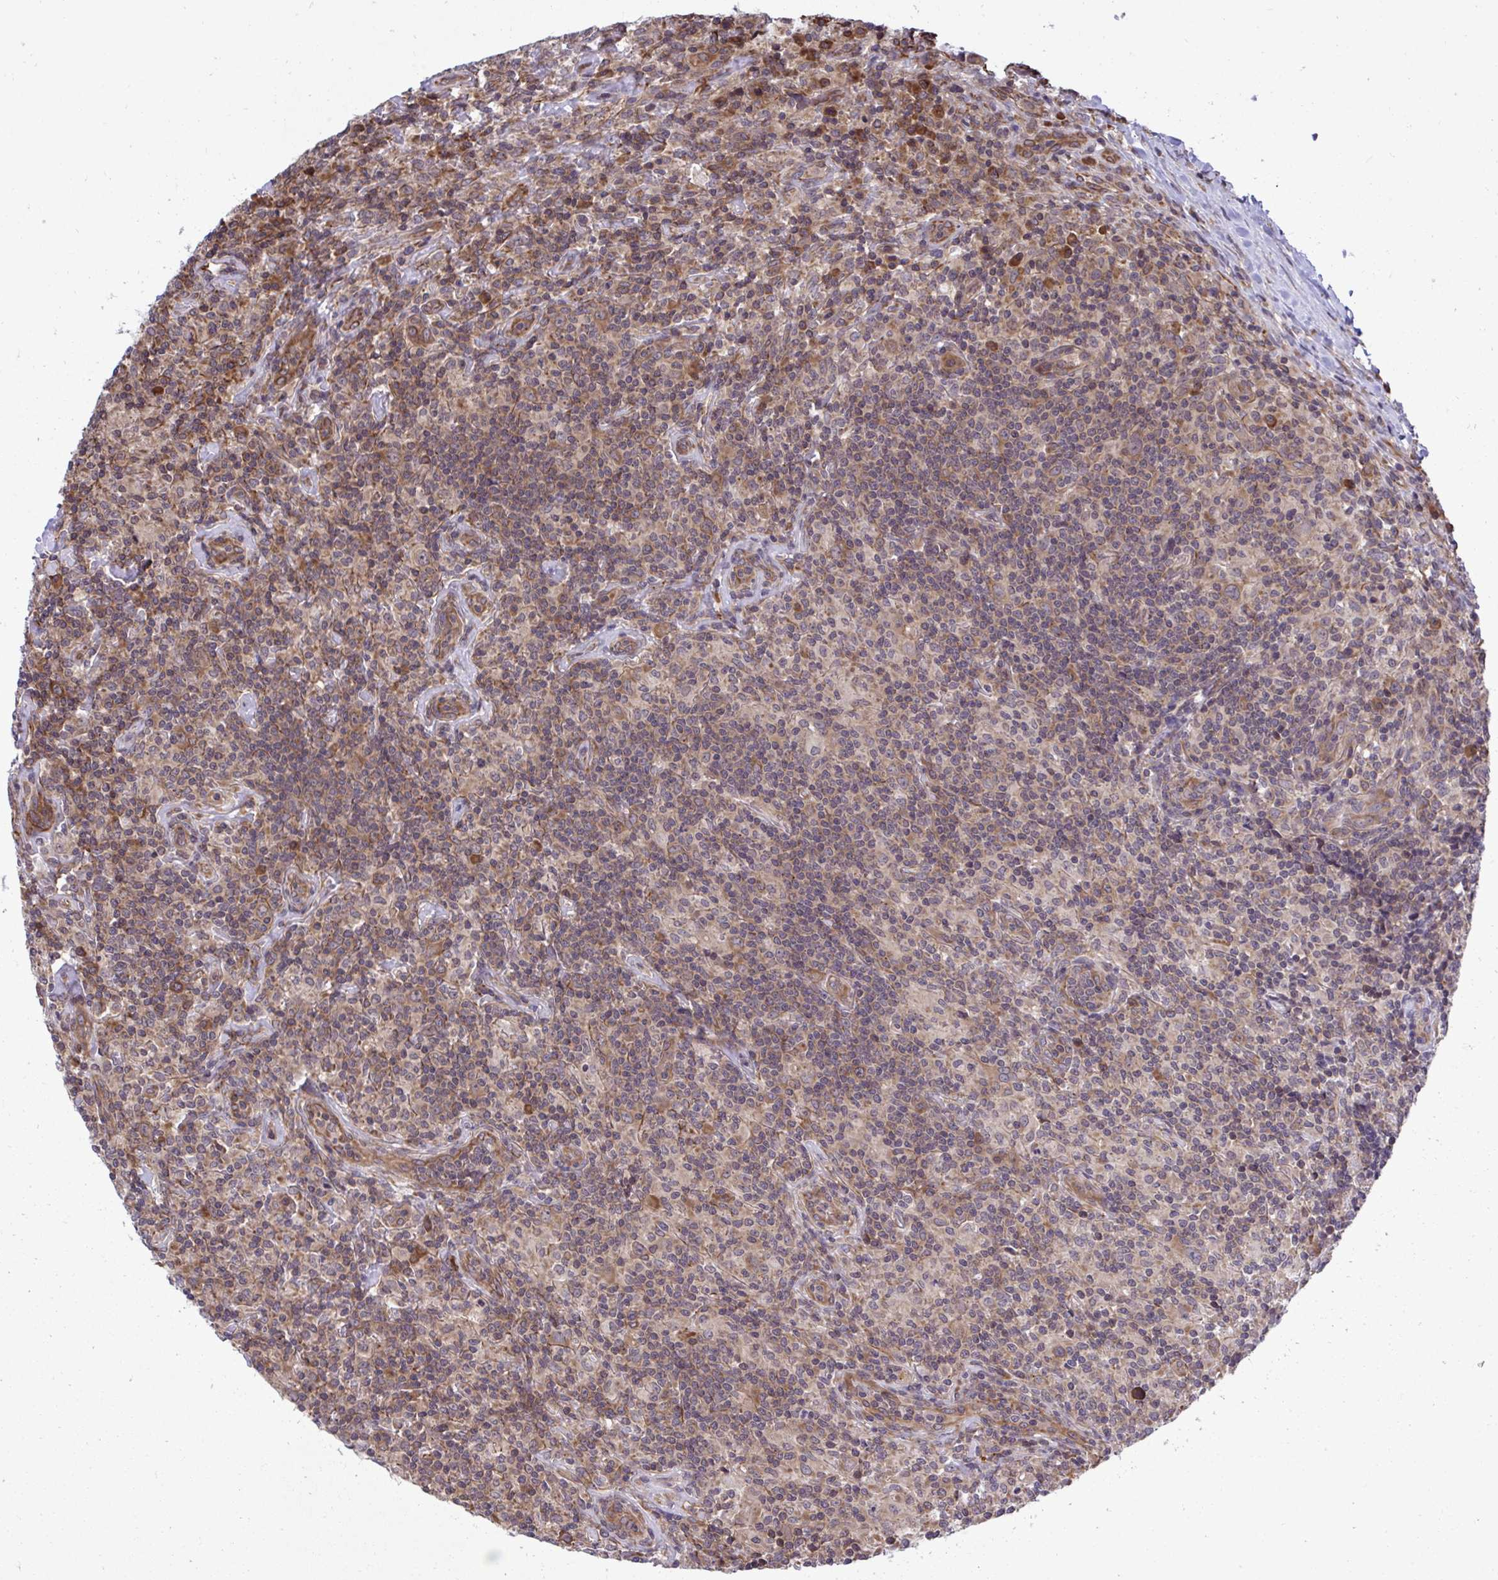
{"staining": {"intensity": "moderate", "quantity": "<25%", "location": "cytoplasmic/membranous"}, "tissue": "lymphoma", "cell_type": "Tumor cells", "image_type": "cancer", "snomed": [{"axis": "morphology", "description": "Hodgkin's disease, NOS"}, {"axis": "morphology", "description": "Hodgkin's lymphoma, nodular sclerosis"}, {"axis": "topography", "description": "Lymph node"}], "caption": "A histopathology image of Hodgkin's disease stained for a protein demonstrates moderate cytoplasmic/membranous brown staining in tumor cells. The protein is shown in brown color, while the nuclei are stained blue.", "gene": "RPS15", "patient": {"sex": "female", "age": 10}}